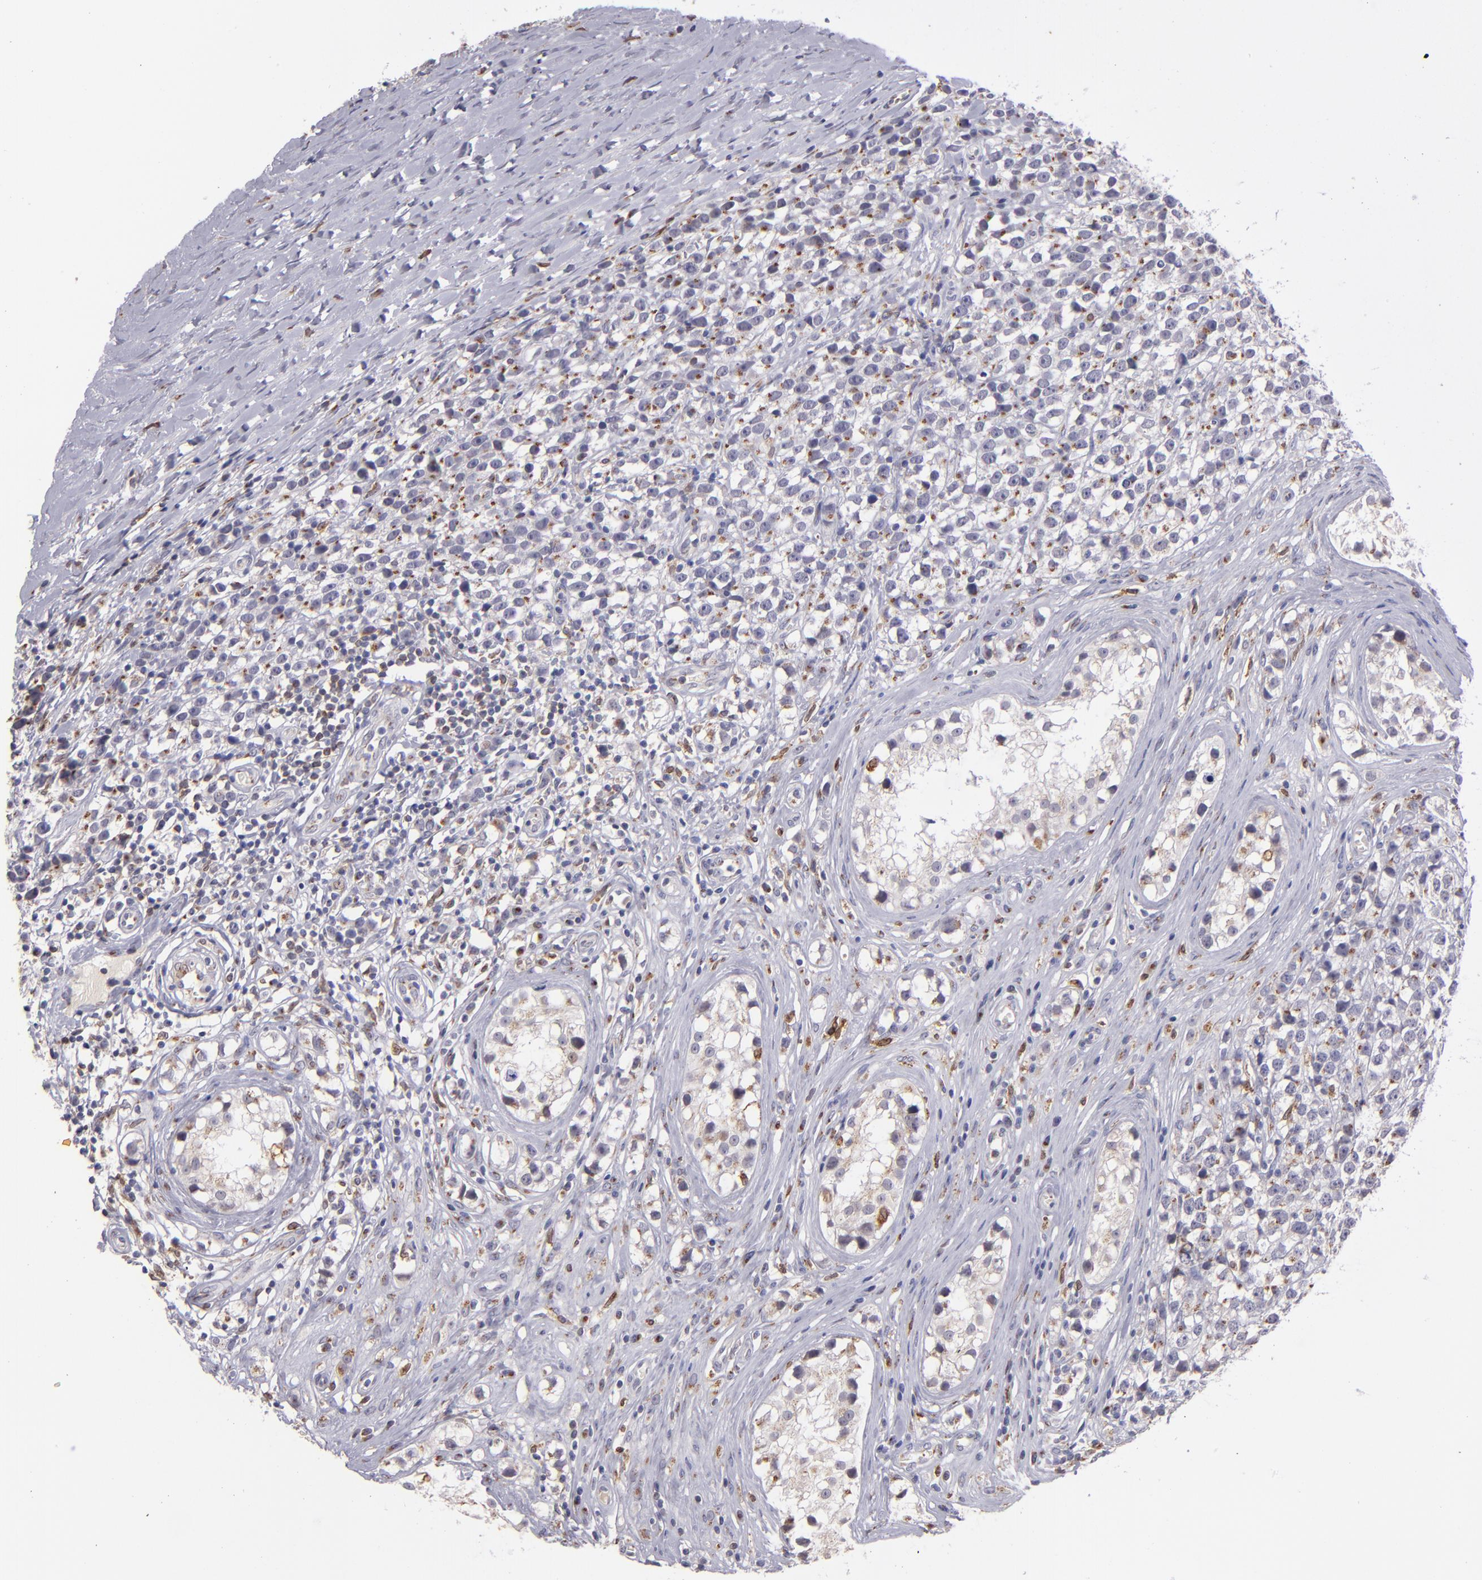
{"staining": {"intensity": "weak", "quantity": "25%-75%", "location": "cytoplasmic/membranous"}, "tissue": "testis cancer", "cell_type": "Tumor cells", "image_type": "cancer", "snomed": [{"axis": "morphology", "description": "Seminoma, NOS"}, {"axis": "topography", "description": "Testis"}], "caption": "Approximately 25%-75% of tumor cells in human testis cancer (seminoma) demonstrate weak cytoplasmic/membranous protein staining as visualized by brown immunohistochemical staining.", "gene": "PTGS1", "patient": {"sex": "male", "age": 25}}